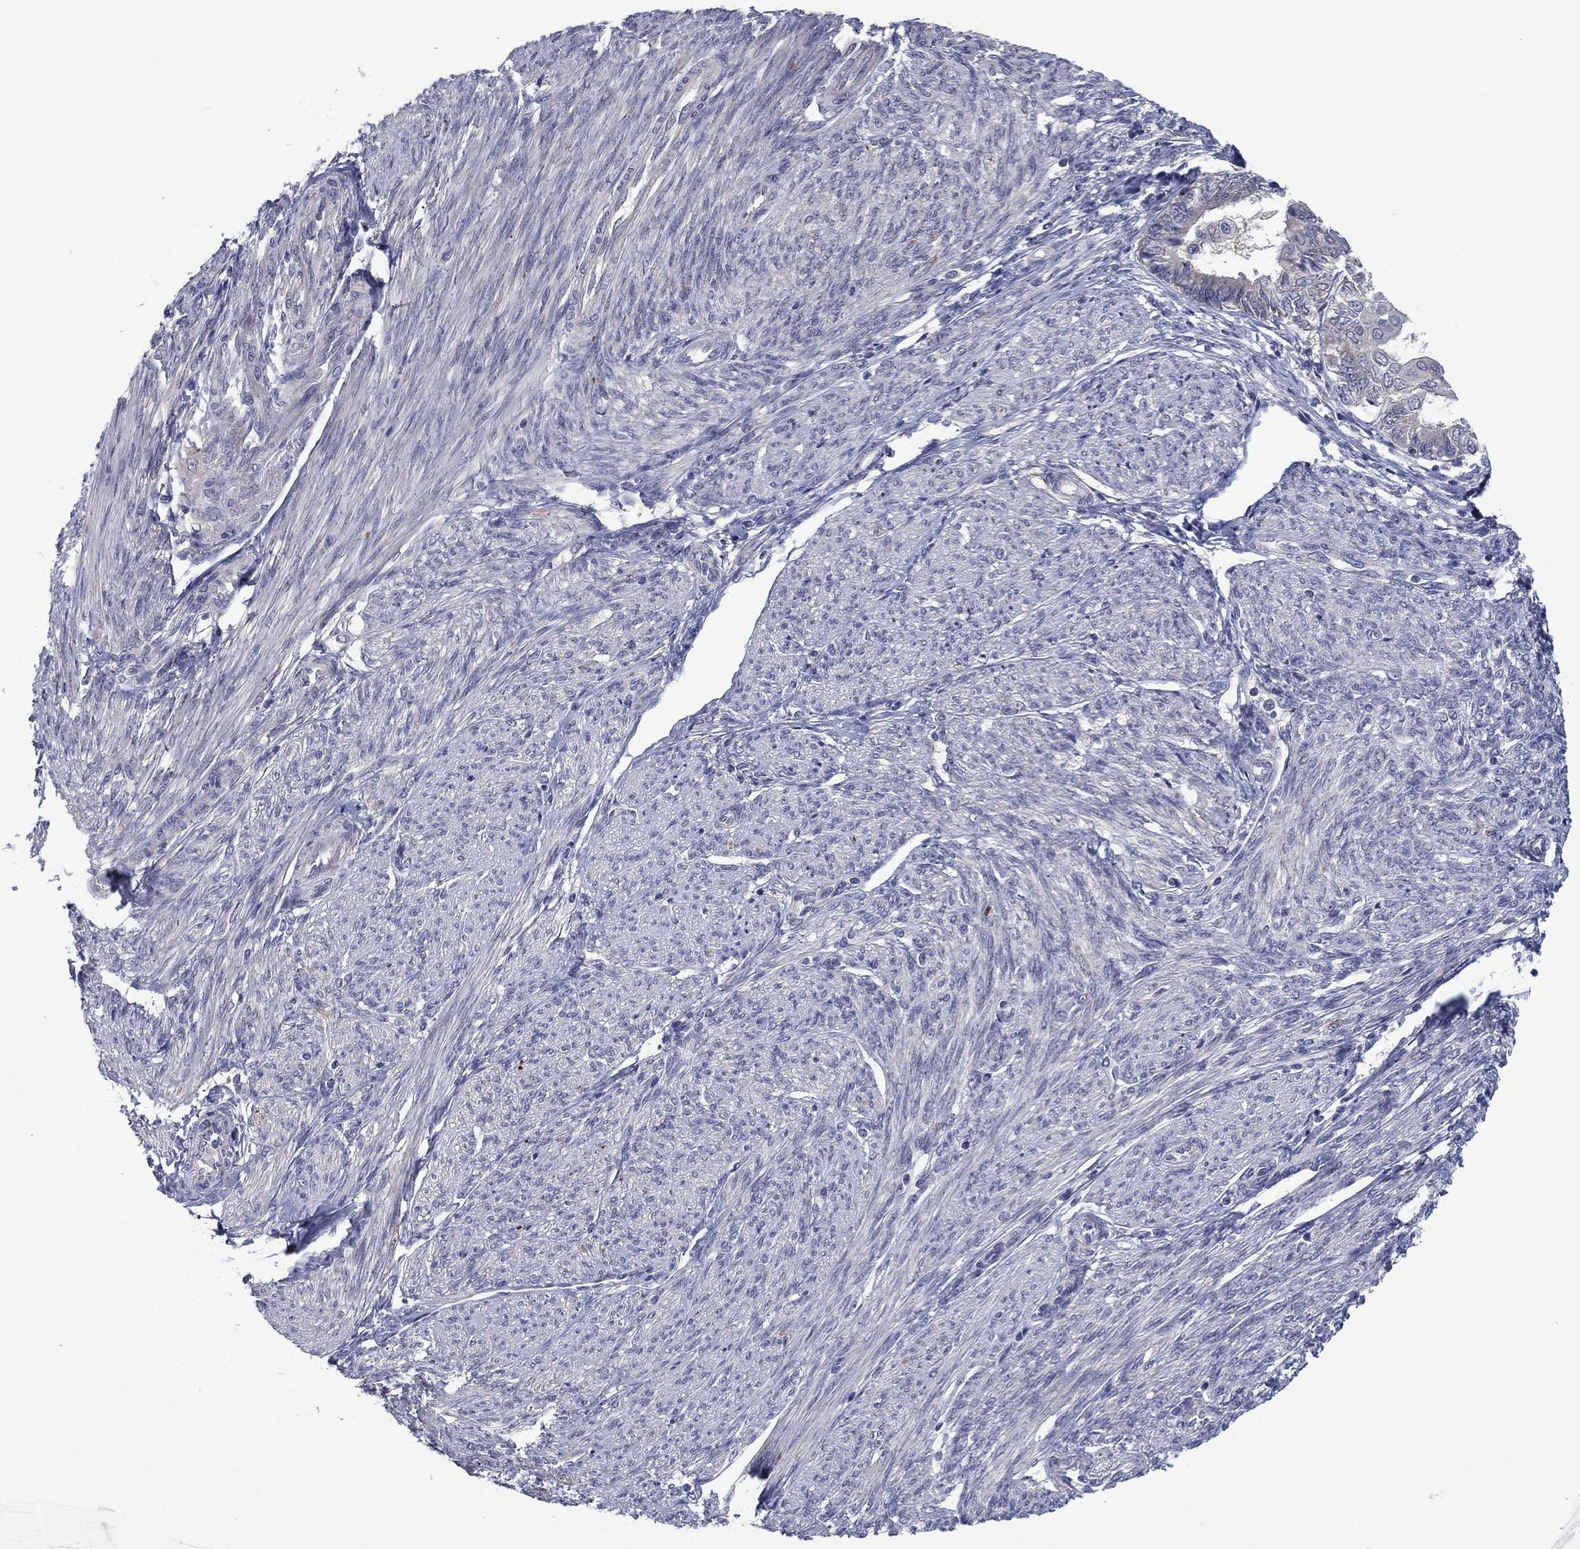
{"staining": {"intensity": "negative", "quantity": "none", "location": "none"}, "tissue": "endometrial cancer", "cell_type": "Tumor cells", "image_type": "cancer", "snomed": [{"axis": "morphology", "description": "Adenocarcinoma, NOS"}, {"axis": "topography", "description": "Endometrium"}], "caption": "DAB immunohistochemical staining of endometrial adenocarcinoma exhibits no significant expression in tumor cells.", "gene": "GRHPR", "patient": {"sex": "female", "age": 68}}